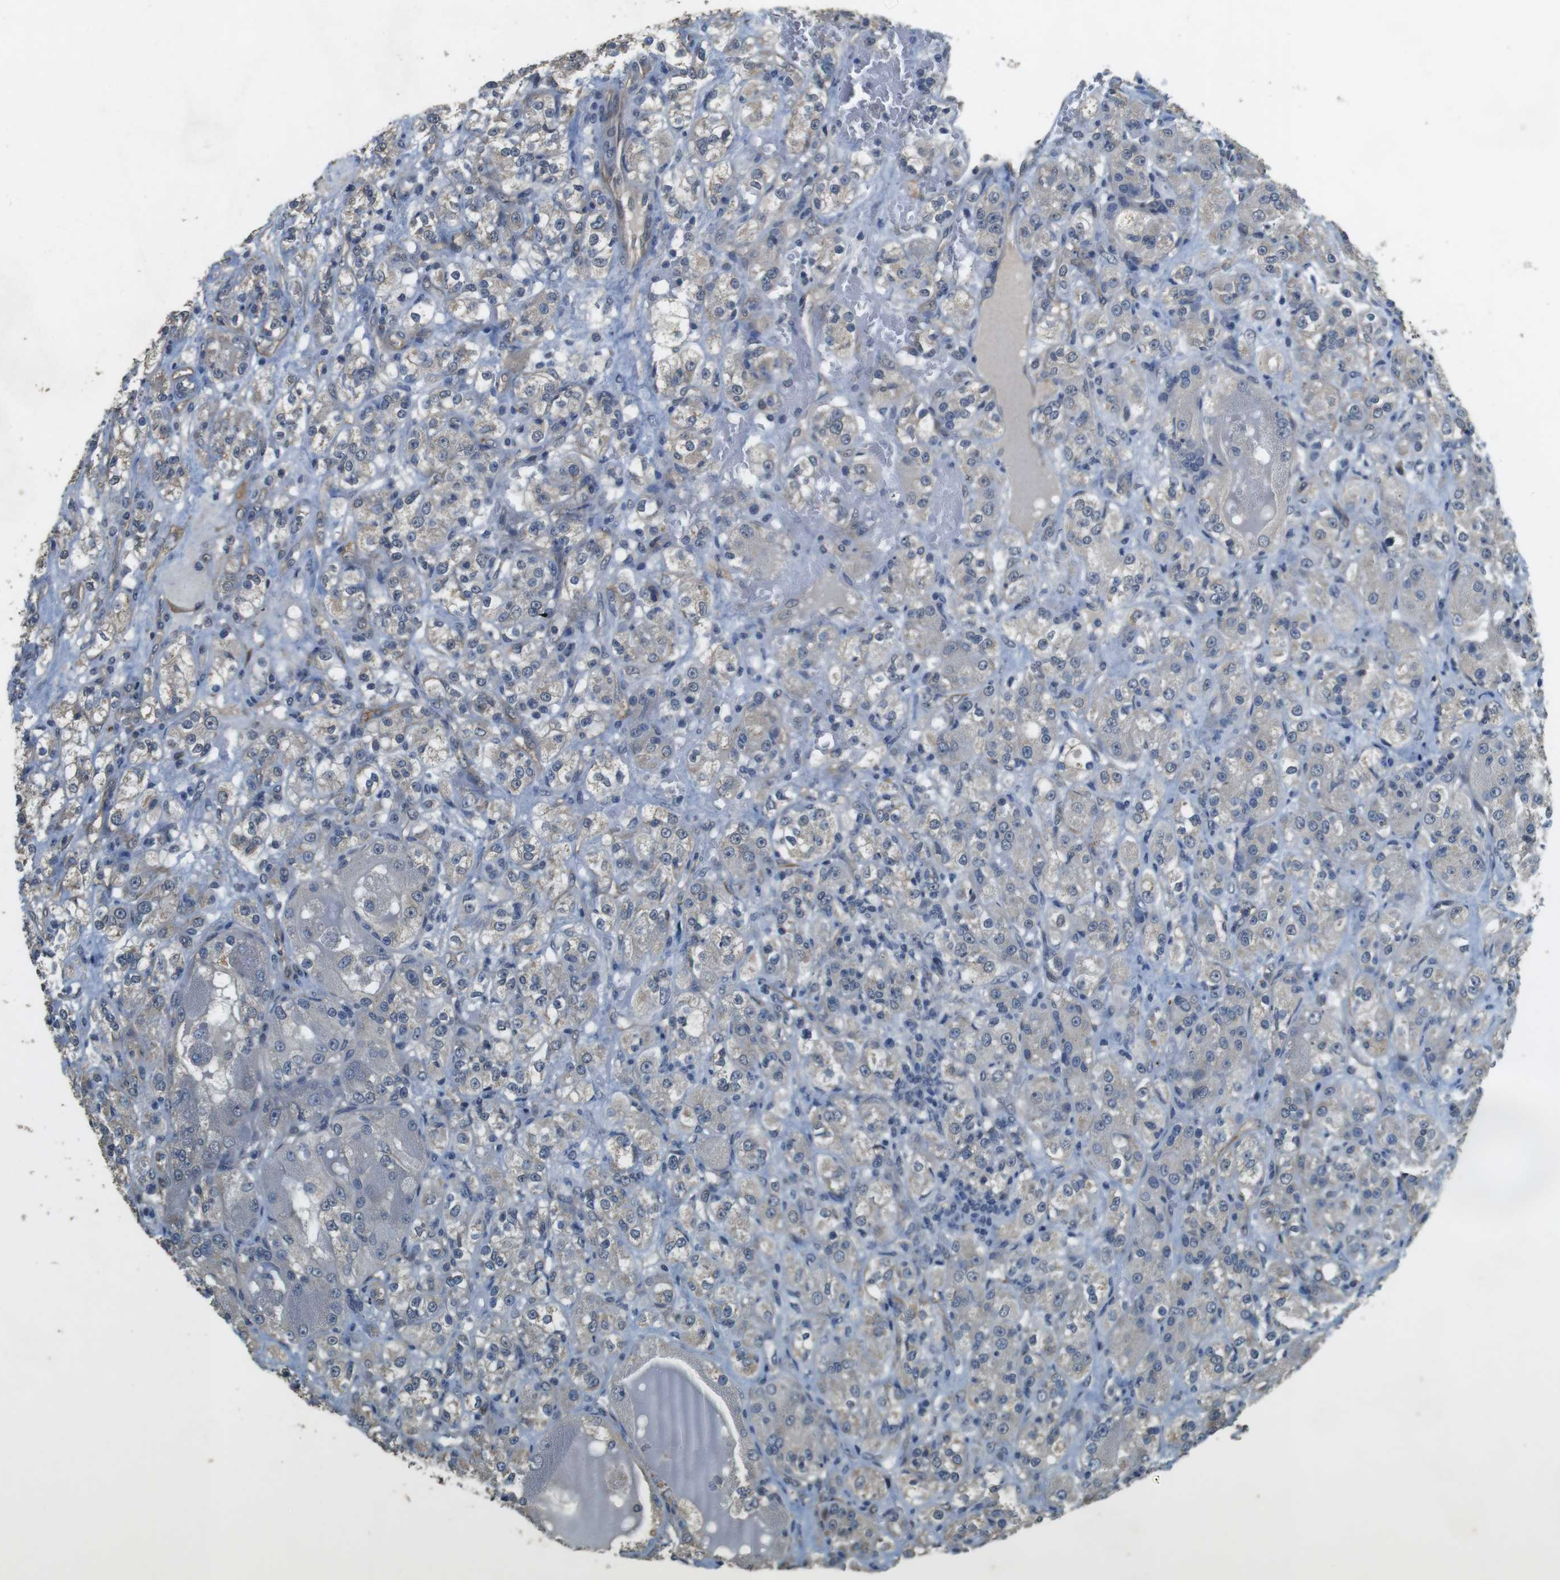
{"staining": {"intensity": "weak", "quantity": "25%-75%", "location": "cytoplasmic/membranous"}, "tissue": "renal cancer", "cell_type": "Tumor cells", "image_type": "cancer", "snomed": [{"axis": "morphology", "description": "Normal tissue, NOS"}, {"axis": "morphology", "description": "Adenocarcinoma, NOS"}, {"axis": "topography", "description": "Kidney"}], "caption": "Renal cancer (adenocarcinoma) was stained to show a protein in brown. There is low levels of weak cytoplasmic/membranous positivity in about 25%-75% of tumor cells.", "gene": "CLDN7", "patient": {"sex": "male", "age": 61}}